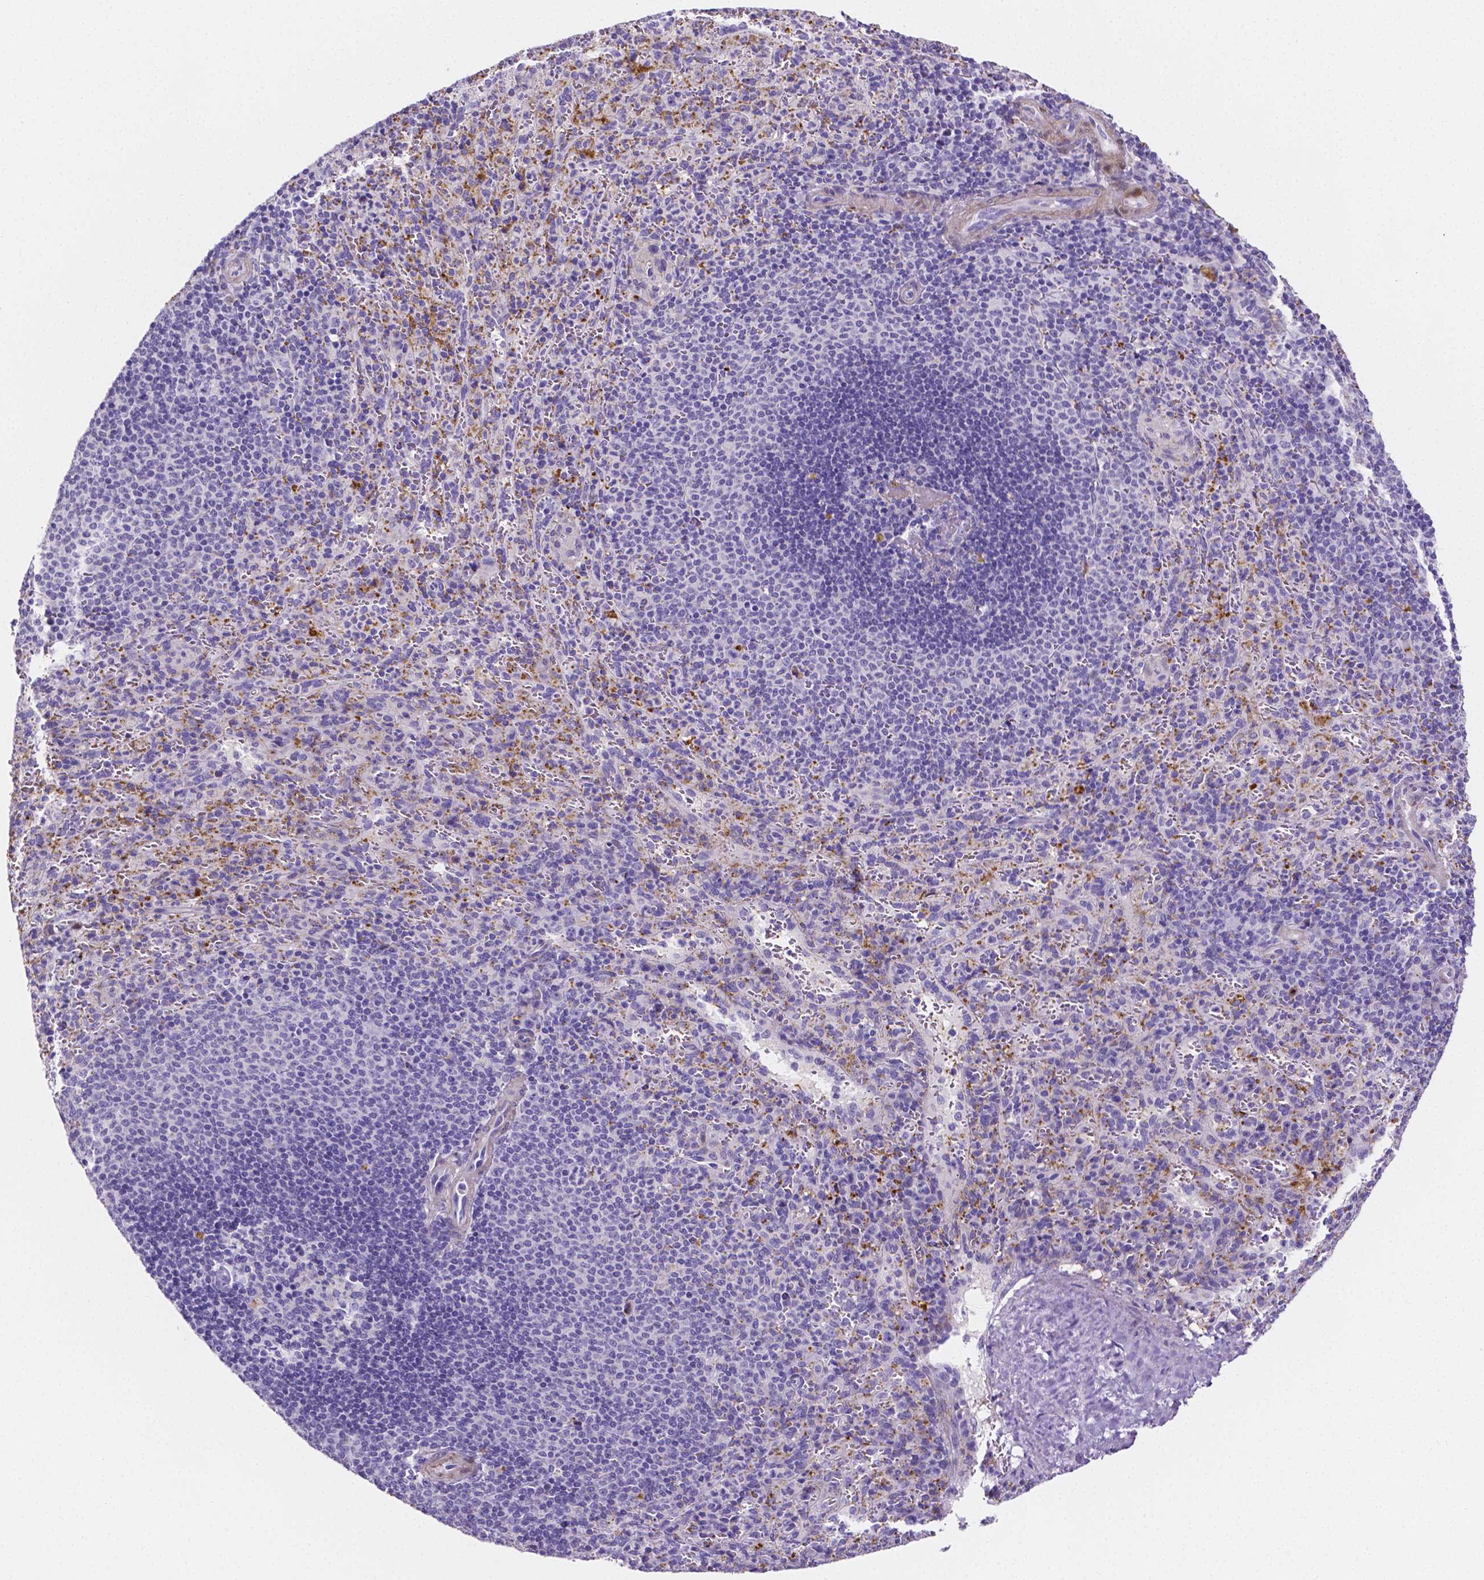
{"staining": {"intensity": "negative", "quantity": "none", "location": "none"}, "tissue": "spleen", "cell_type": "Cells in red pulp", "image_type": "normal", "snomed": [{"axis": "morphology", "description": "Normal tissue, NOS"}, {"axis": "topography", "description": "Spleen"}], "caption": "The histopathology image displays no significant staining in cells in red pulp of spleen.", "gene": "NRGN", "patient": {"sex": "male", "age": 57}}